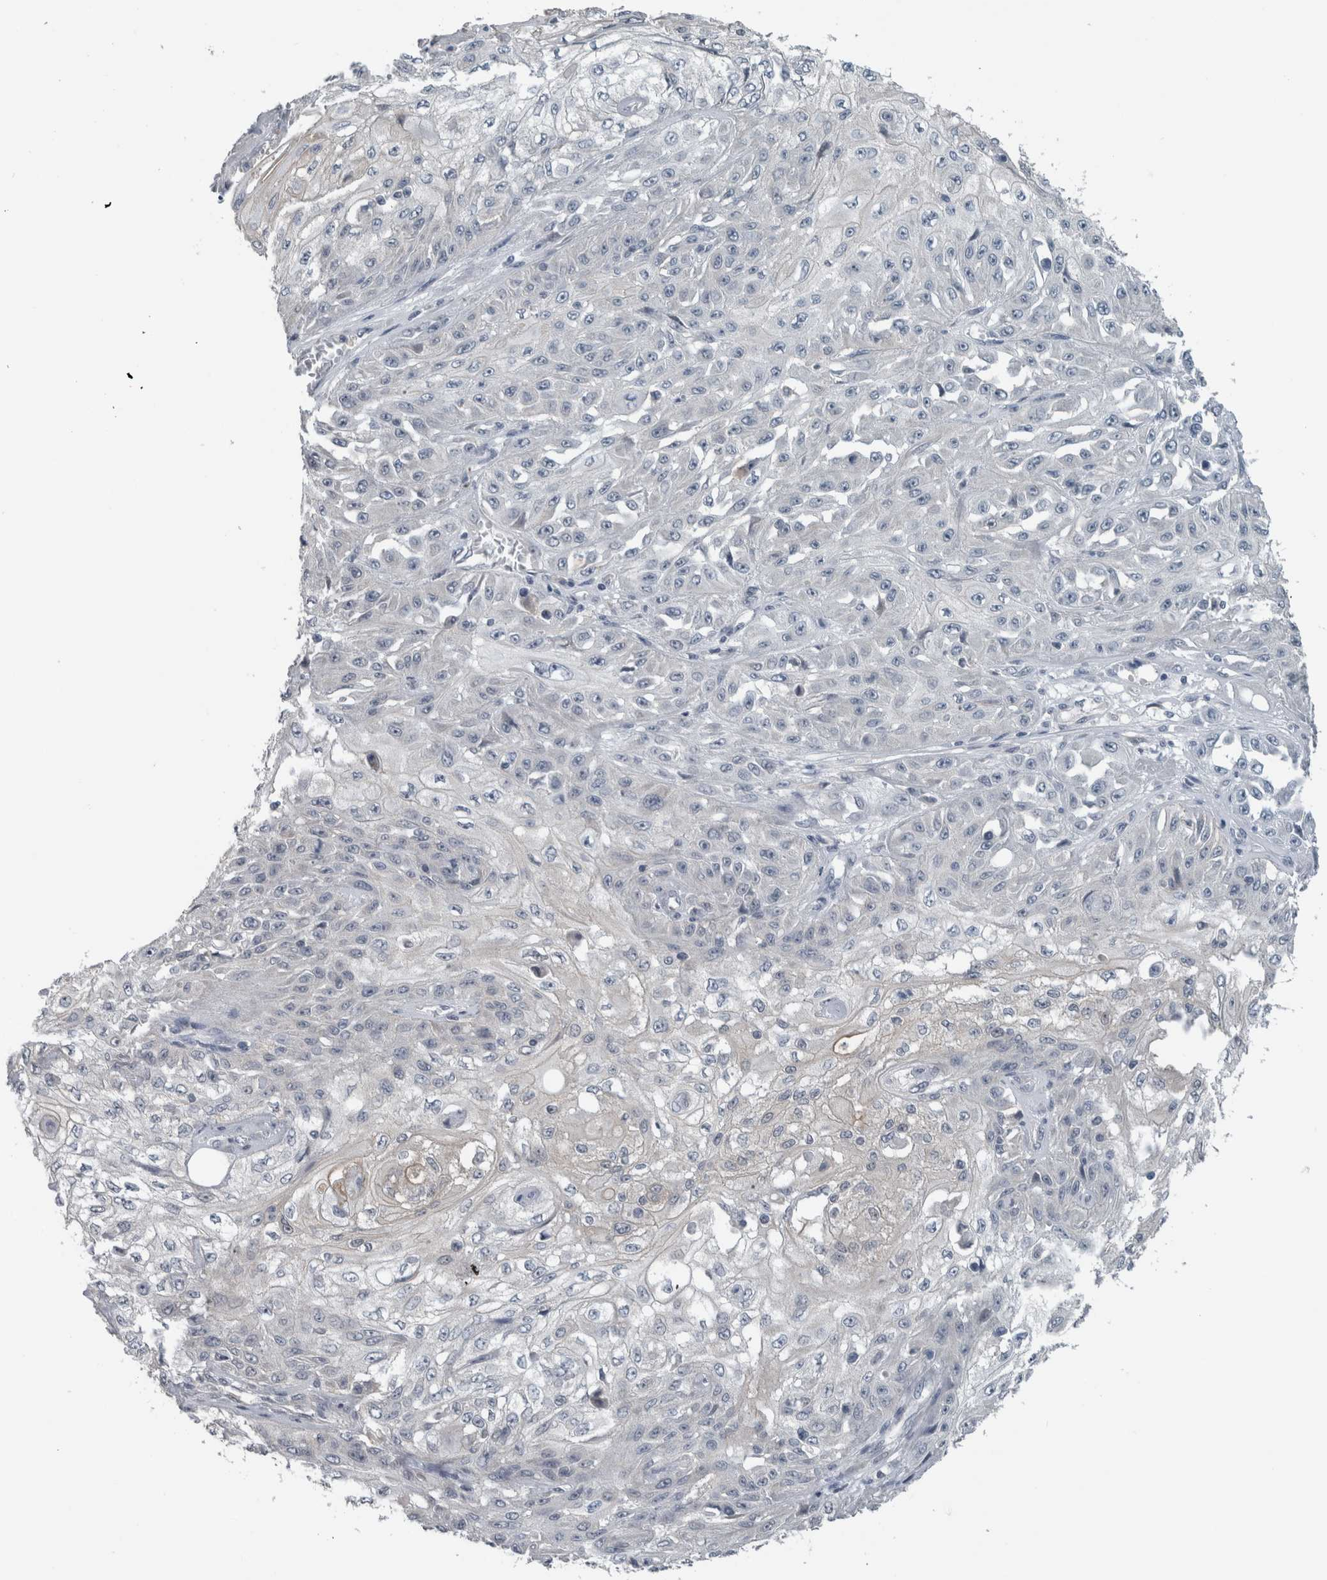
{"staining": {"intensity": "negative", "quantity": "none", "location": "none"}, "tissue": "skin cancer", "cell_type": "Tumor cells", "image_type": "cancer", "snomed": [{"axis": "morphology", "description": "Squamous cell carcinoma, NOS"}, {"axis": "morphology", "description": "Squamous cell carcinoma, metastatic, NOS"}, {"axis": "topography", "description": "Skin"}, {"axis": "topography", "description": "Lymph node"}], "caption": "Immunohistochemistry of skin squamous cell carcinoma exhibits no positivity in tumor cells.", "gene": "ACSF2", "patient": {"sex": "male", "age": 75}}